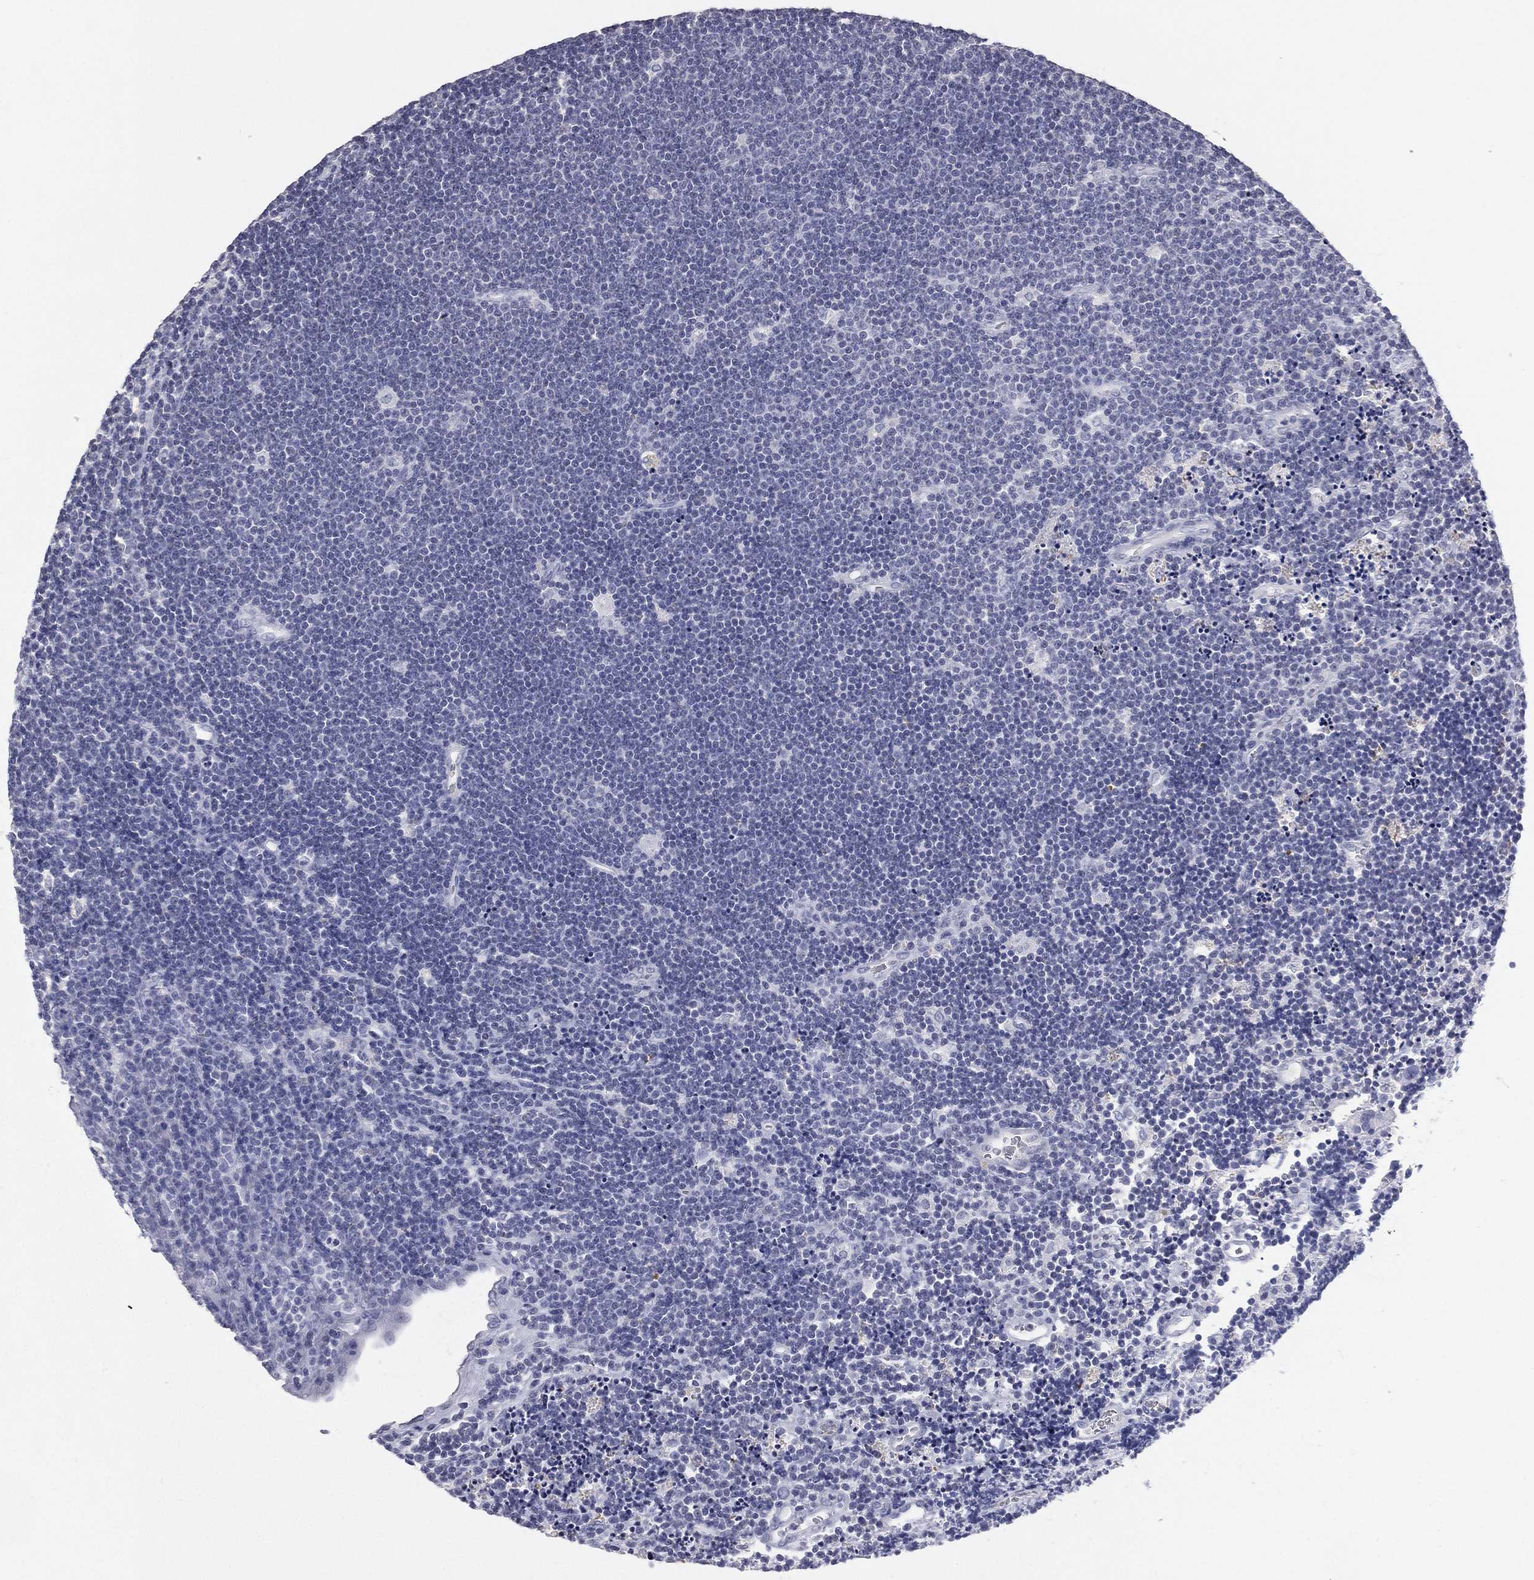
{"staining": {"intensity": "negative", "quantity": "none", "location": "none"}, "tissue": "lymphoma", "cell_type": "Tumor cells", "image_type": "cancer", "snomed": [{"axis": "morphology", "description": "Malignant lymphoma, non-Hodgkin's type, Low grade"}, {"axis": "topography", "description": "Brain"}], "caption": "Tumor cells are negative for protein expression in human lymphoma. Brightfield microscopy of immunohistochemistry (IHC) stained with DAB (3,3'-diaminobenzidine) (brown) and hematoxylin (blue), captured at high magnification.", "gene": "ESX1", "patient": {"sex": "female", "age": 66}}